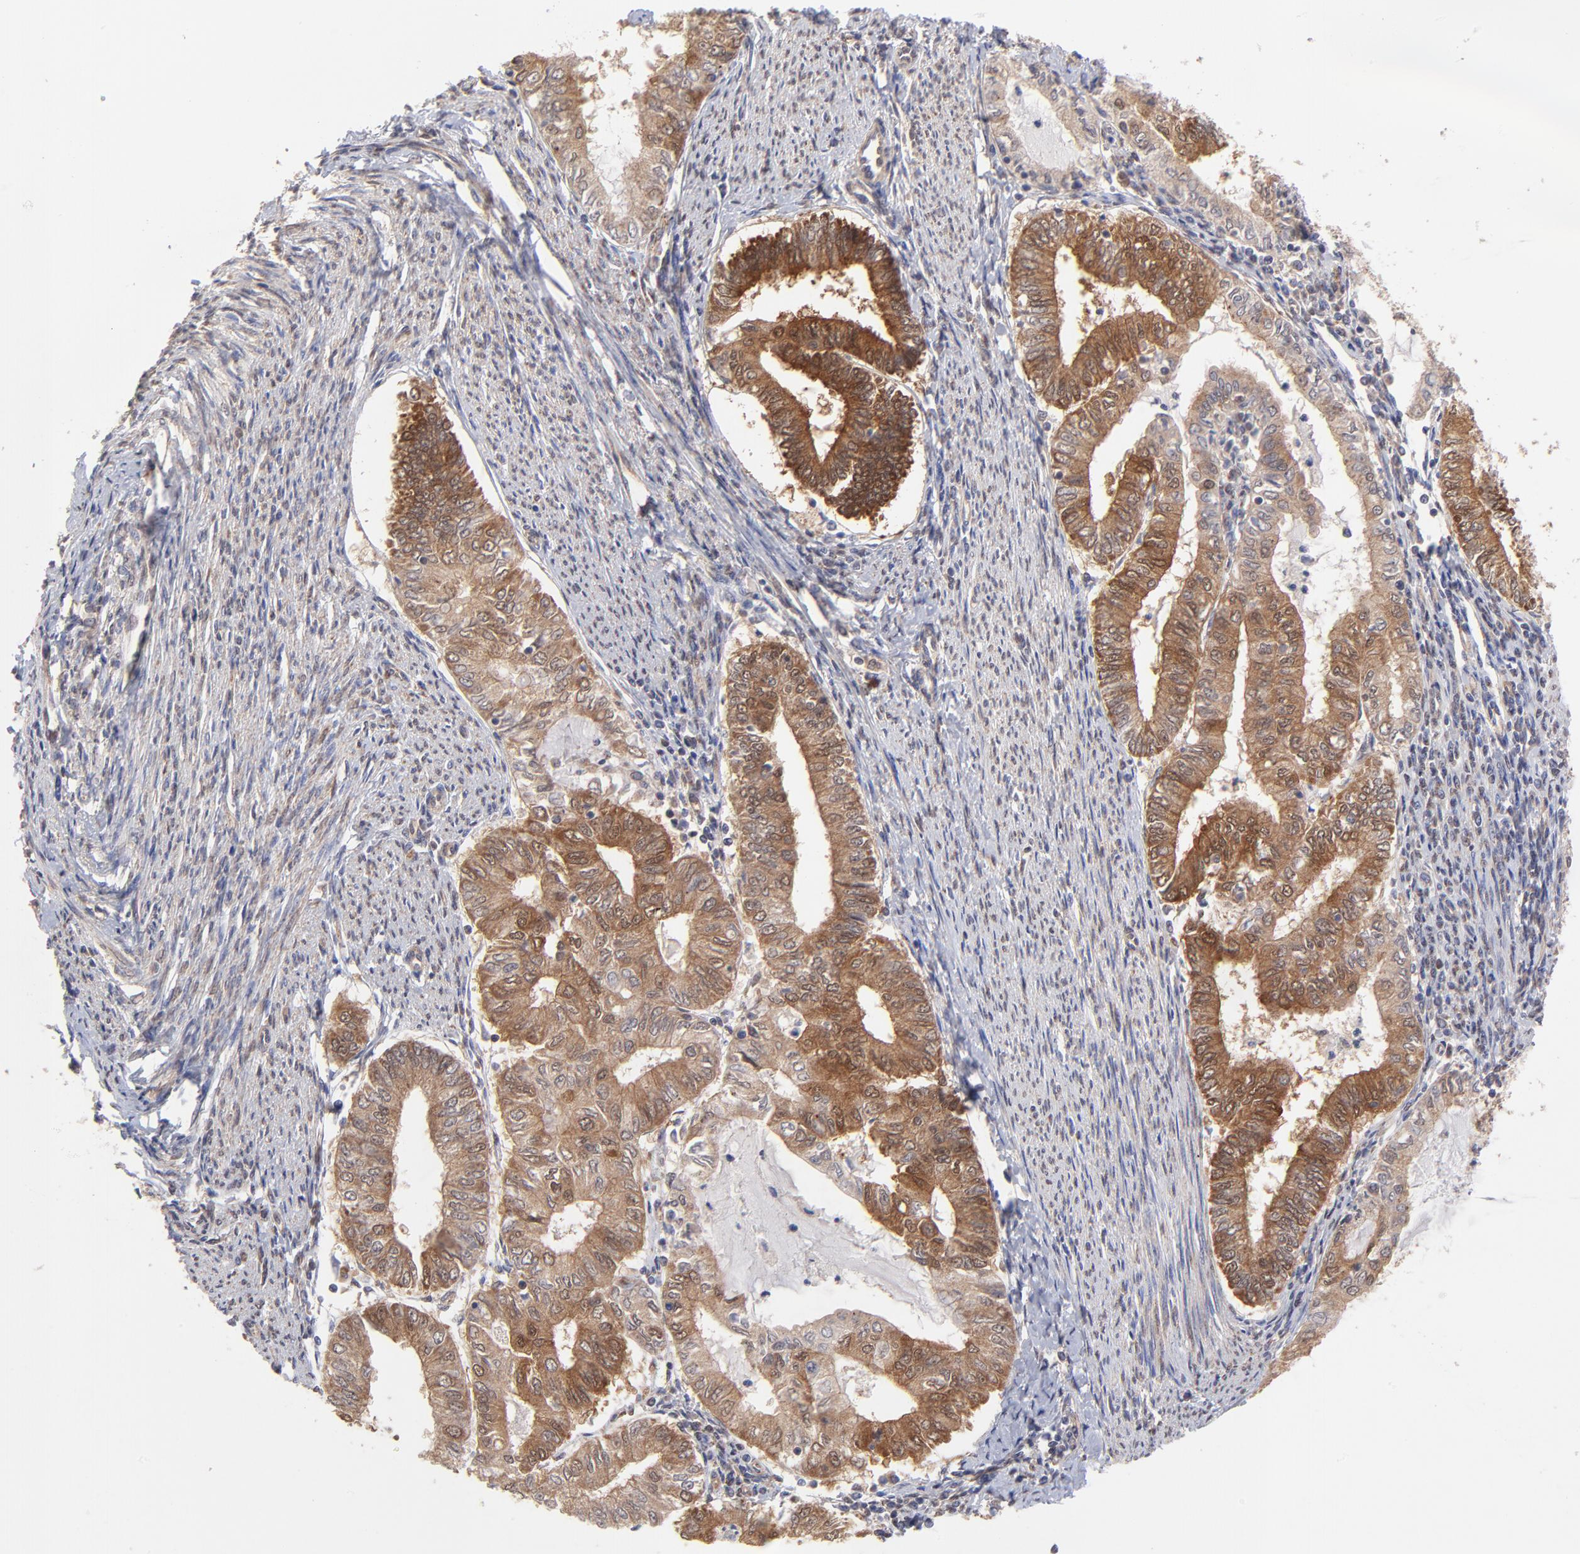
{"staining": {"intensity": "strong", "quantity": ">75%", "location": "cytoplasmic/membranous"}, "tissue": "endometrial cancer", "cell_type": "Tumor cells", "image_type": "cancer", "snomed": [{"axis": "morphology", "description": "Adenocarcinoma, NOS"}, {"axis": "topography", "description": "Endometrium"}], "caption": "The image exhibits immunohistochemical staining of endometrial adenocarcinoma. There is strong cytoplasmic/membranous staining is present in about >75% of tumor cells.", "gene": "UBE2H", "patient": {"sex": "female", "age": 66}}